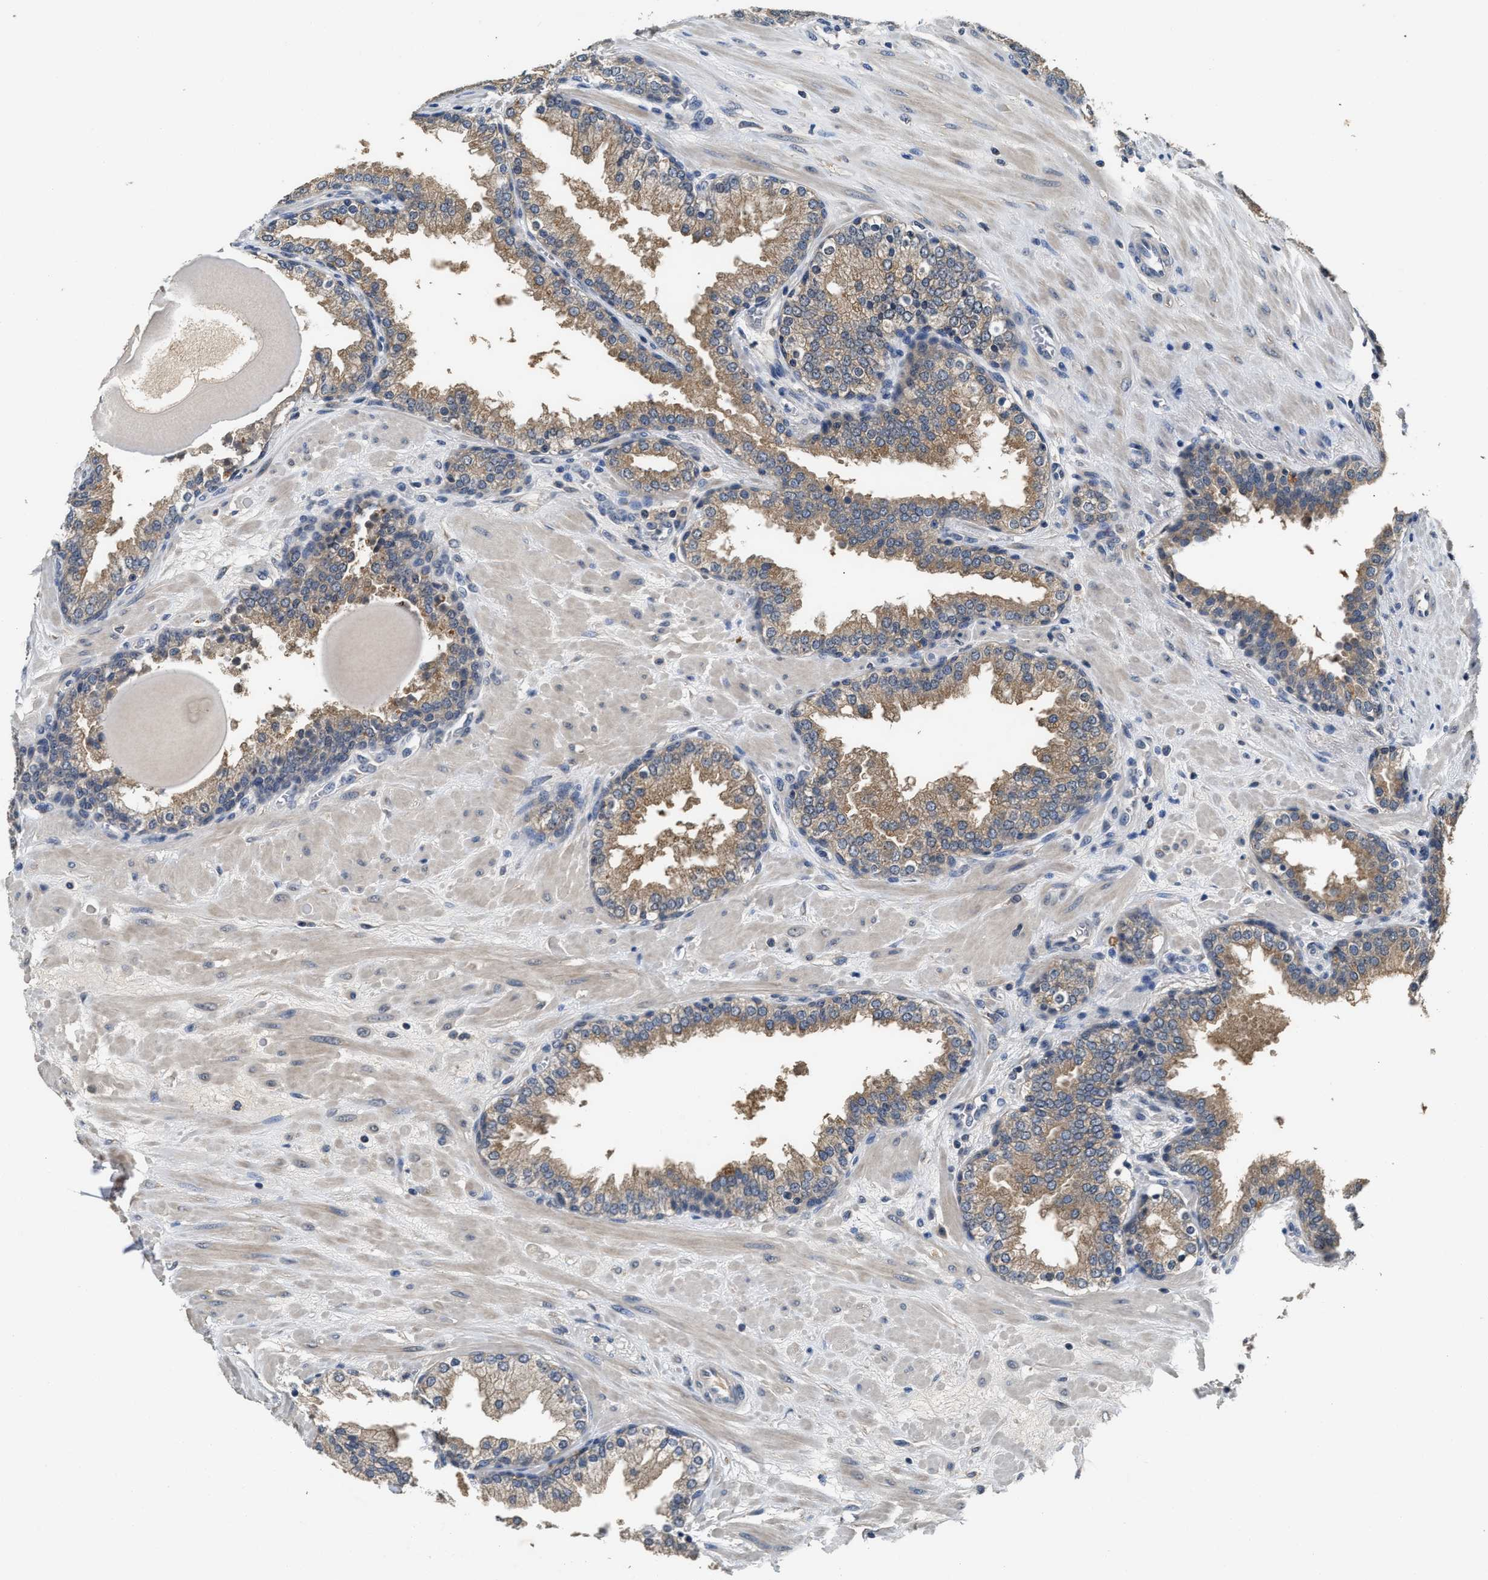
{"staining": {"intensity": "weak", "quantity": "25%-75%", "location": "cytoplasmic/membranous"}, "tissue": "prostate", "cell_type": "Glandular cells", "image_type": "normal", "snomed": [{"axis": "morphology", "description": "Normal tissue, NOS"}, {"axis": "topography", "description": "Prostate"}], "caption": "Brown immunohistochemical staining in unremarkable prostate demonstrates weak cytoplasmic/membranous staining in approximately 25%-75% of glandular cells.", "gene": "INHA", "patient": {"sex": "male", "age": 51}}